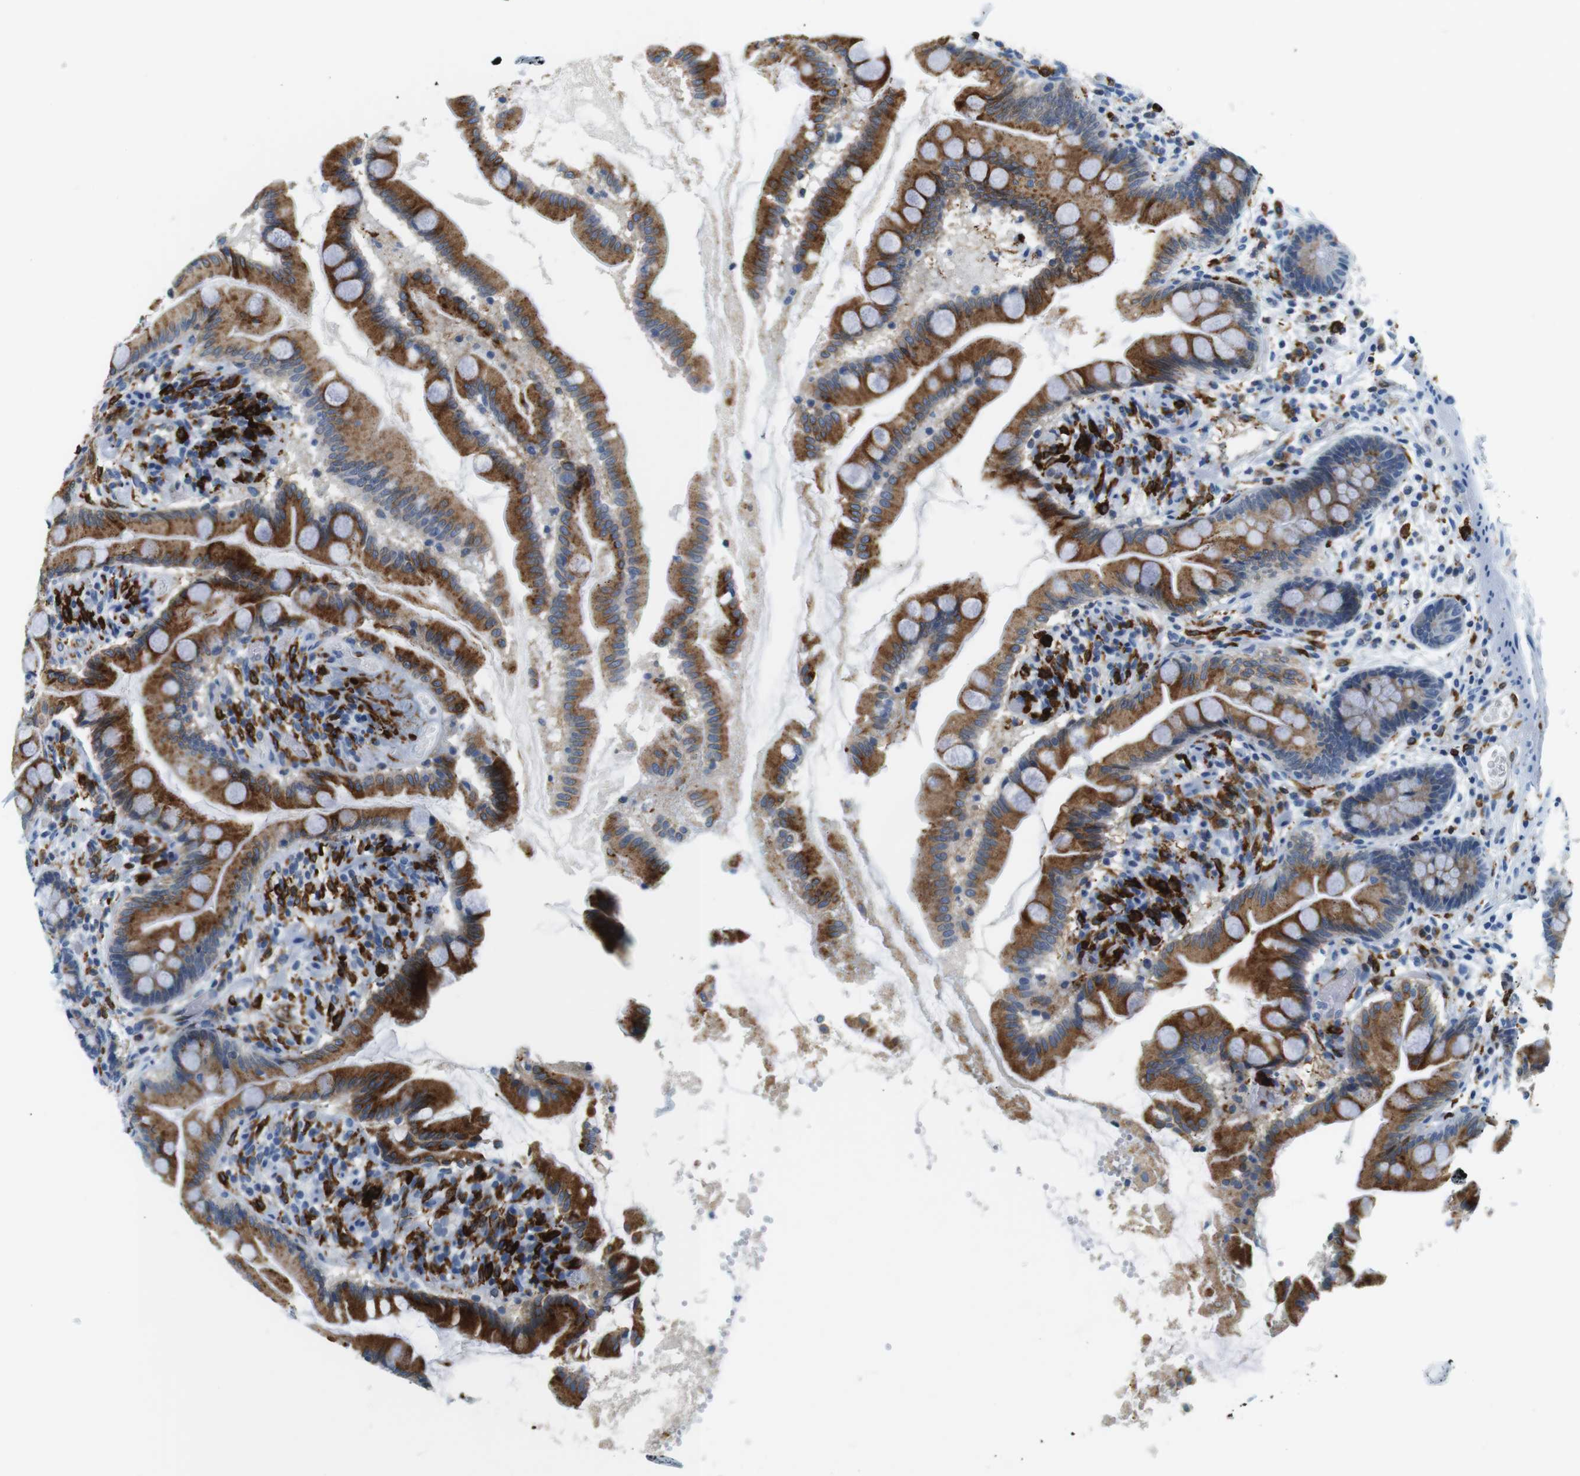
{"staining": {"intensity": "moderate", "quantity": ">75%", "location": "cytoplasmic/membranous"}, "tissue": "small intestine", "cell_type": "Glandular cells", "image_type": "normal", "snomed": [{"axis": "morphology", "description": "Normal tissue, NOS"}, {"axis": "topography", "description": "Small intestine"}], "caption": "Small intestine stained for a protein (brown) reveals moderate cytoplasmic/membranous positive expression in about >75% of glandular cells.", "gene": "CIITA", "patient": {"sex": "female", "age": 56}}